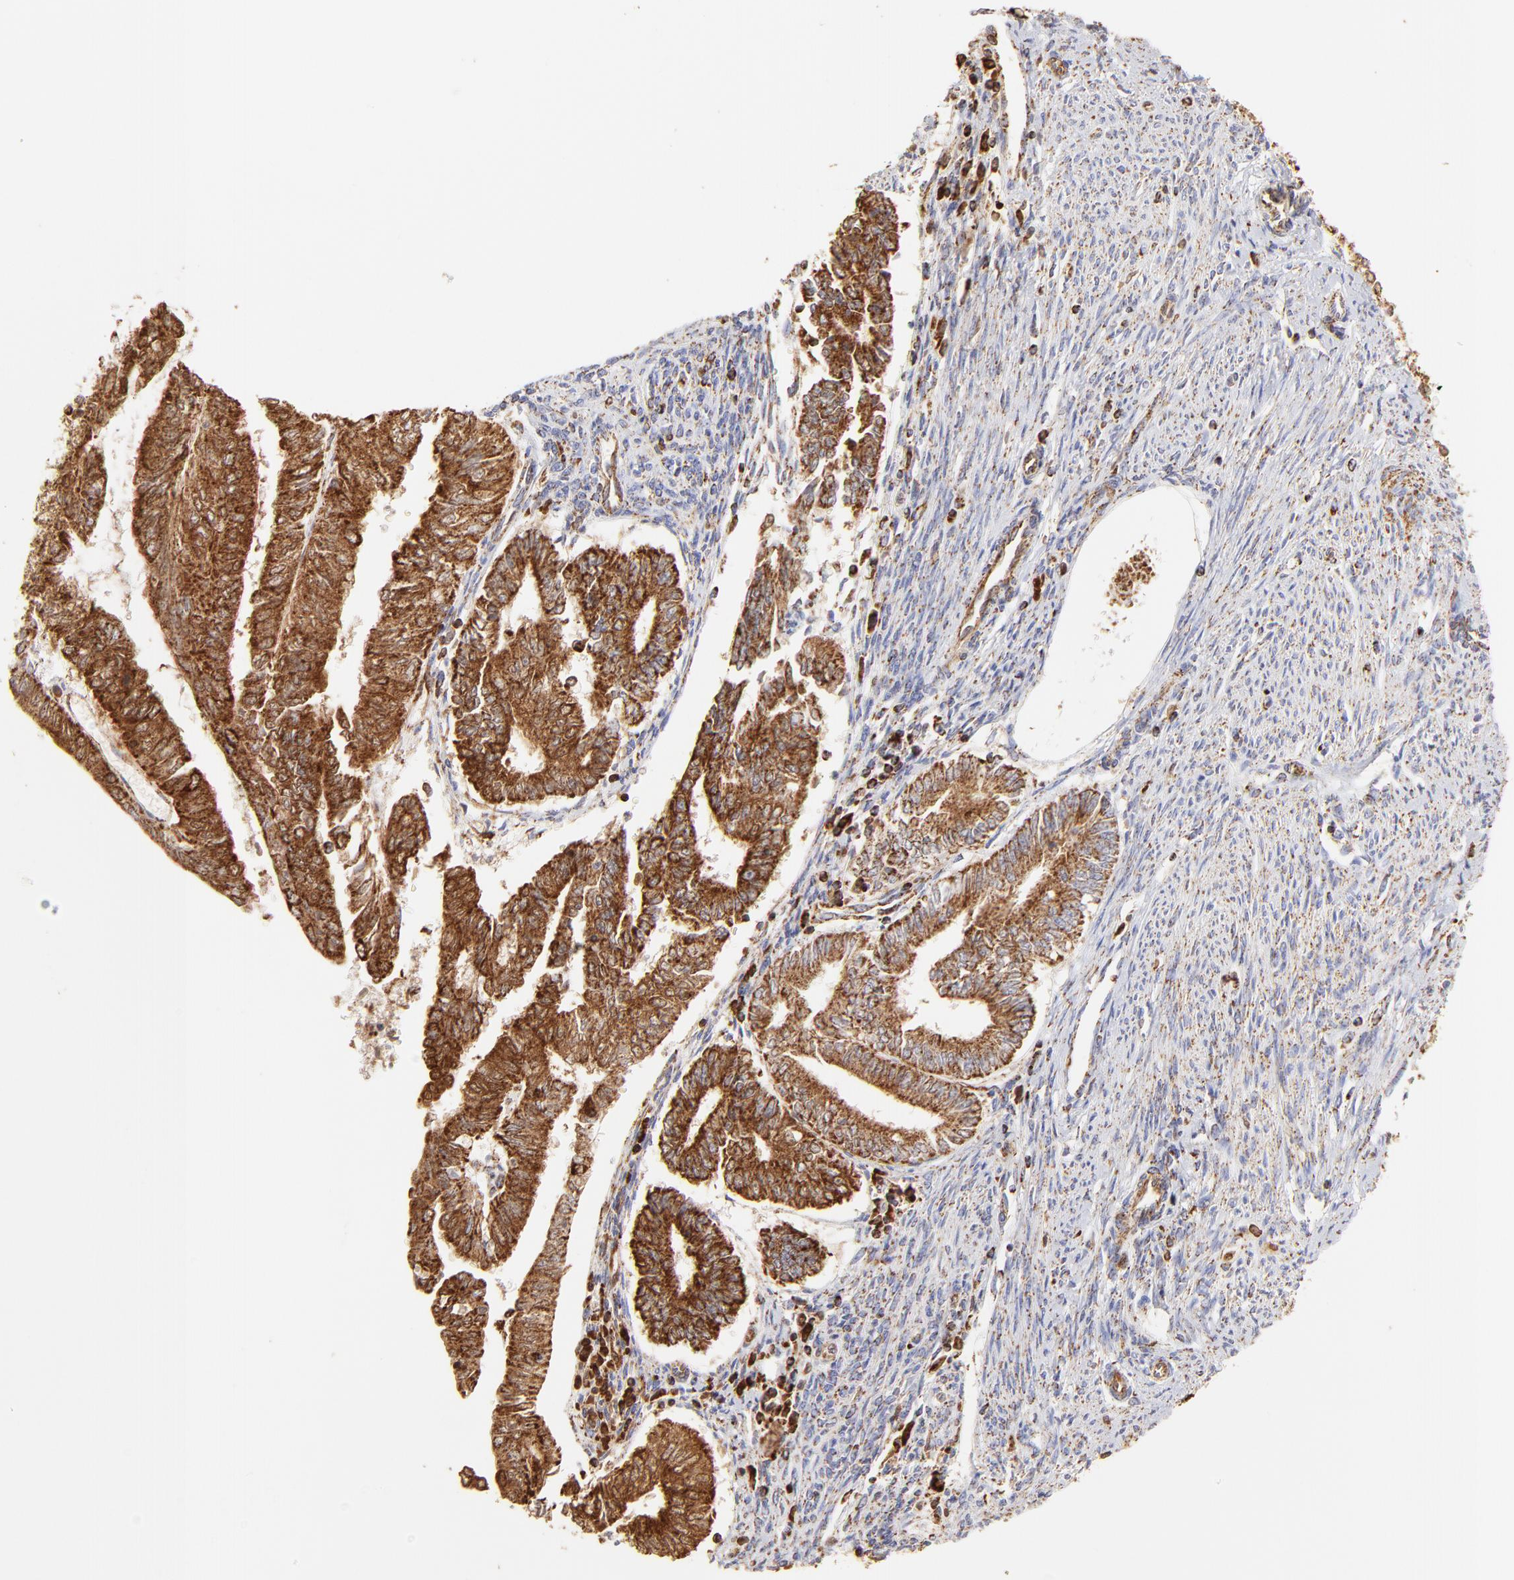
{"staining": {"intensity": "strong", "quantity": ">75%", "location": "cytoplasmic/membranous"}, "tissue": "endometrial cancer", "cell_type": "Tumor cells", "image_type": "cancer", "snomed": [{"axis": "morphology", "description": "Adenocarcinoma, NOS"}, {"axis": "topography", "description": "Endometrium"}], "caption": "There is high levels of strong cytoplasmic/membranous staining in tumor cells of adenocarcinoma (endometrial), as demonstrated by immunohistochemical staining (brown color).", "gene": "ECH1", "patient": {"sex": "female", "age": 66}}